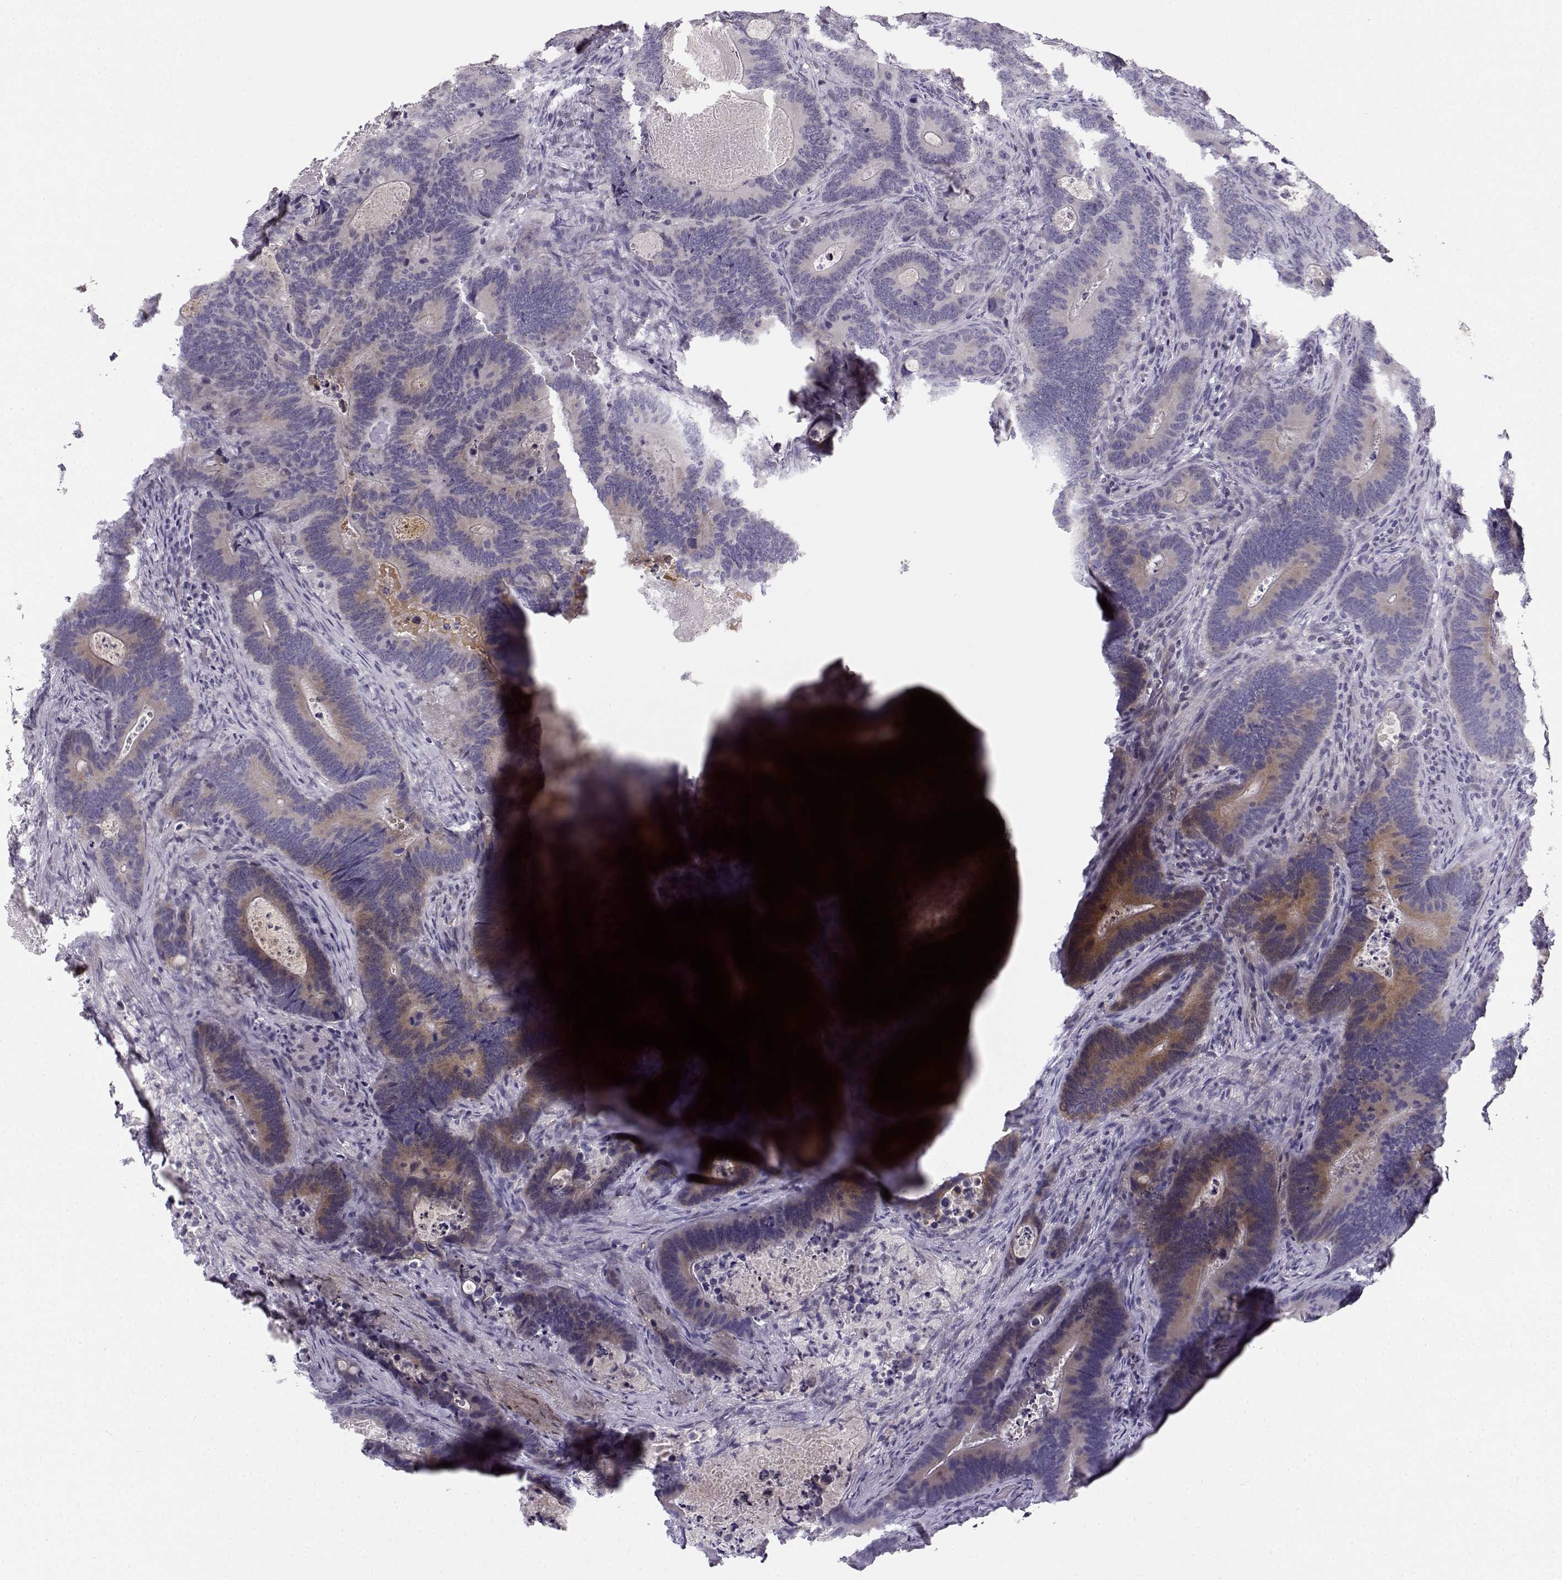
{"staining": {"intensity": "weak", "quantity": "<25%", "location": "cytoplasmic/membranous"}, "tissue": "colorectal cancer", "cell_type": "Tumor cells", "image_type": "cancer", "snomed": [{"axis": "morphology", "description": "Adenocarcinoma, NOS"}, {"axis": "topography", "description": "Colon"}], "caption": "Tumor cells show no significant staining in colorectal cancer (adenocarcinoma).", "gene": "DDX25", "patient": {"sex": "female", "age": 82}}